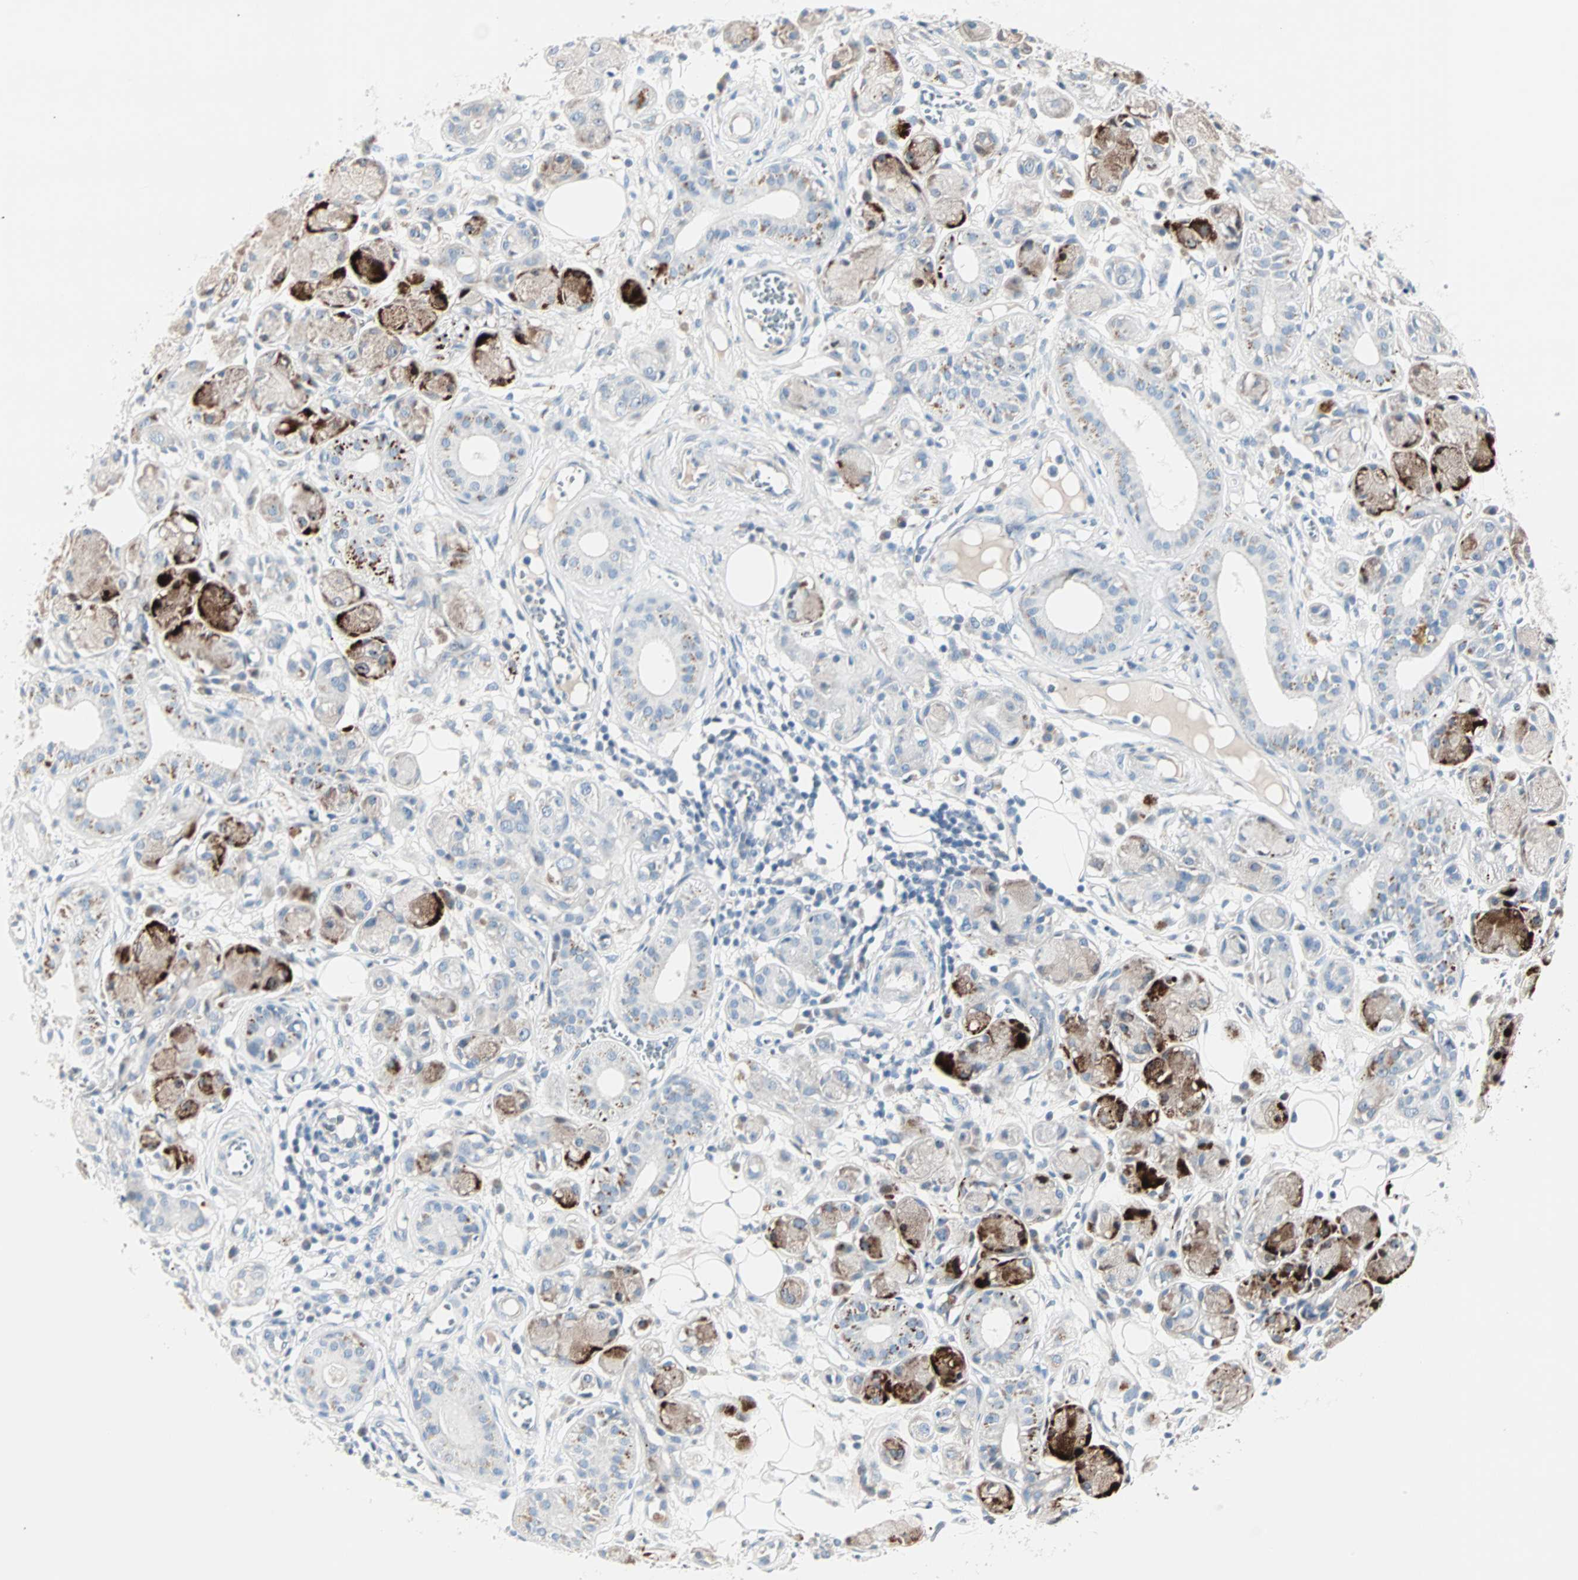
{"staining": {"intensity": "negative", "quantity": "none", "location": "none"}, "tissue": "adipose tissue", "cell_type": "Adipocytes", "image_type": "normal", "snomed": [{"axis": "morphology", "description": "Normal tissue, NOS"}, {"axis": "morphology", "description": "Inflammation, NOS"}, {"axis": "topography", "description": "Vascular tissue"}, {"axis": "topography", "description": "Salivary gland"}], "caption": "Immunohistochemical staining of benign human adipose tissue shows no significant expression in adipocytes. (DAB immunohistochemistry (IHC) visualized using brightfield microscopy, high magnification).", "gene": "NEFH", "patient": {"sex": "female", "age": 75}}